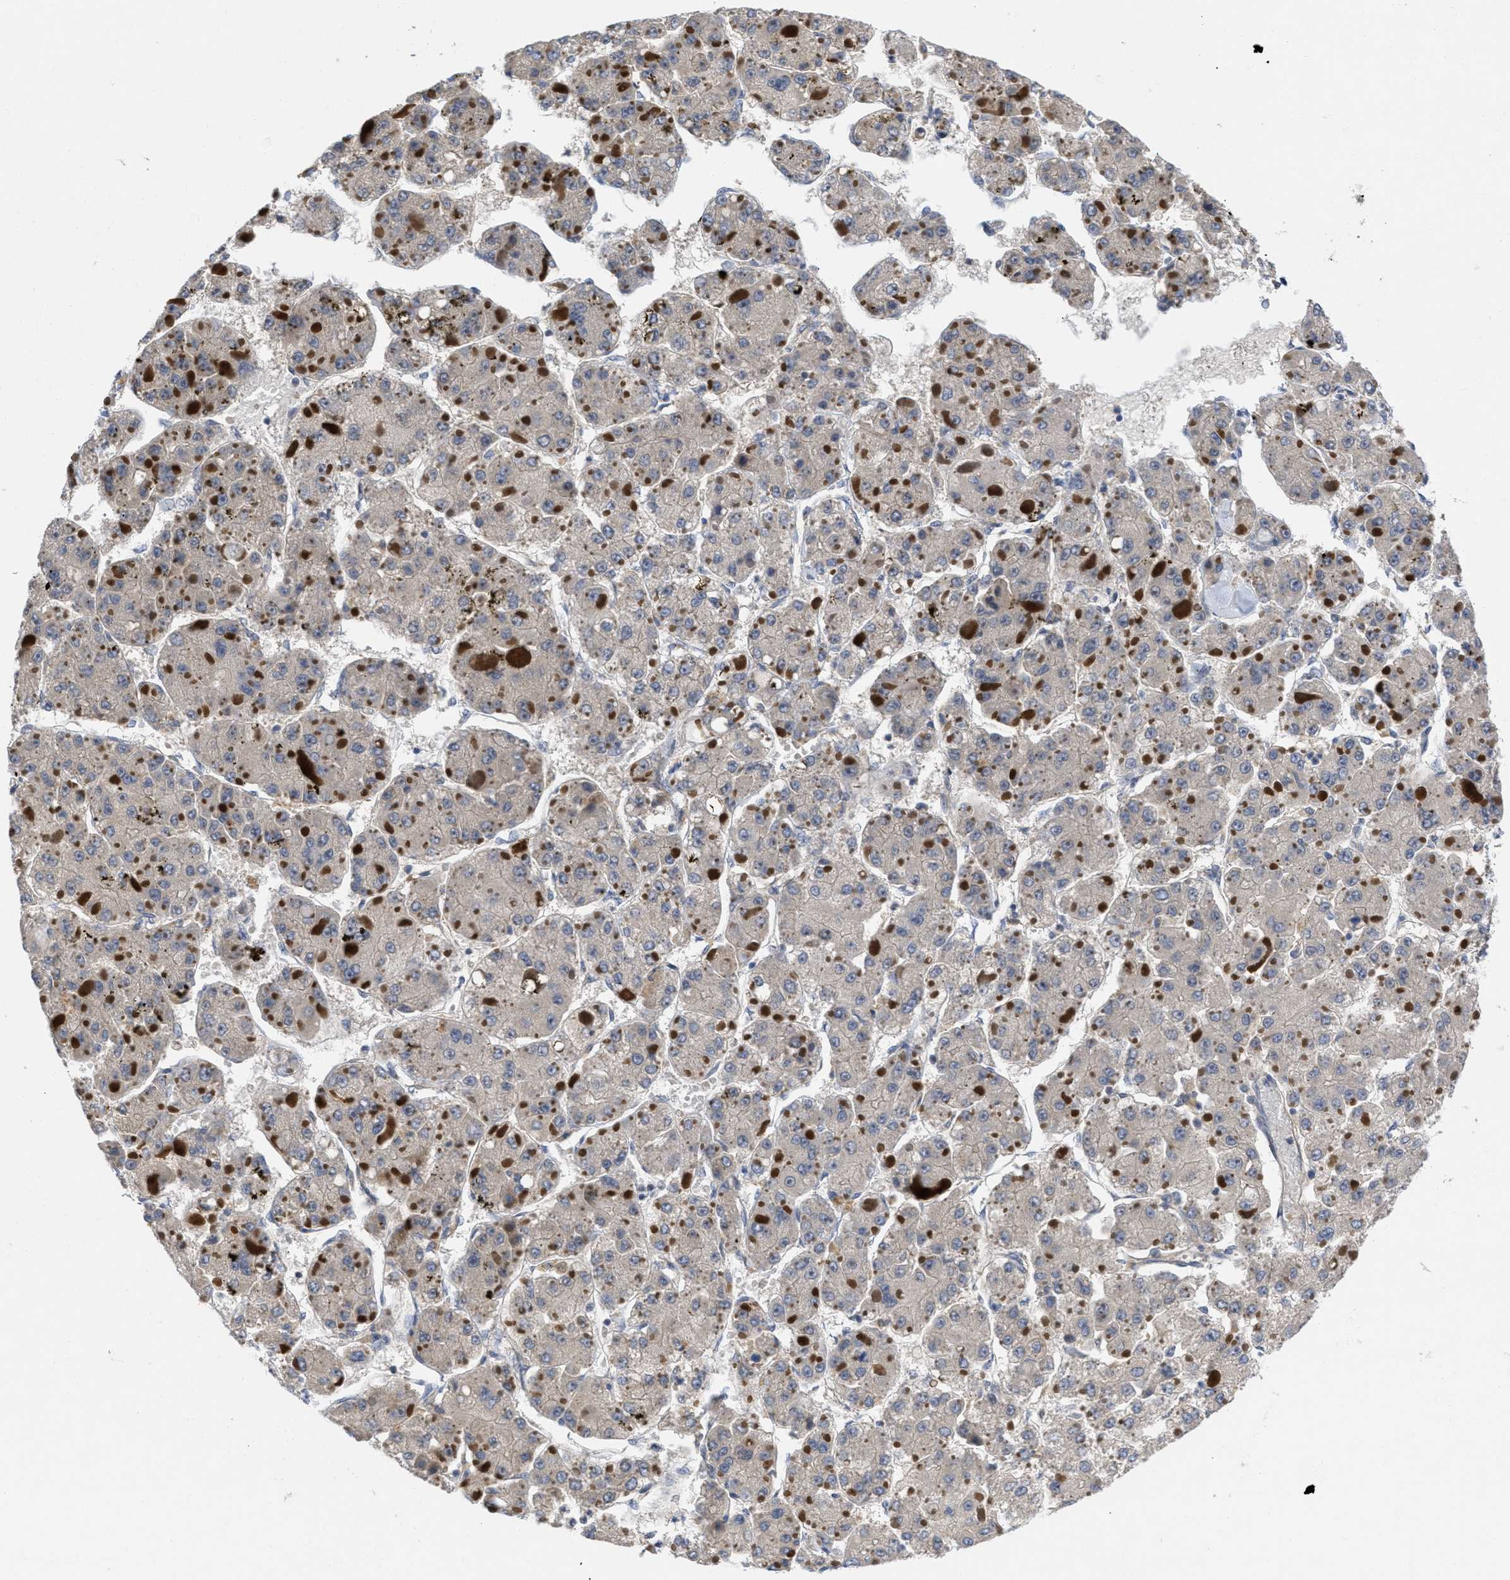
{"staining": {"intensity": "negative", "quantity": "none", "location": "none"}, "tissue": "liver cancer", "cell_type": "Tumor cells", "image_type": "cancer", "snomed": [{"axis": "morphology", "description": "Carcinoma, Hepatocellular, NOS"}, {"axis": "topography", "description": "Liver"}], "caption": "Protein analysis of liver cancer (hepatocellular carcinoma) exhibits no significant expression in tumor cells.", "gene": "ARHGEF26", "patient": {"sex": "female", "age": 73}}